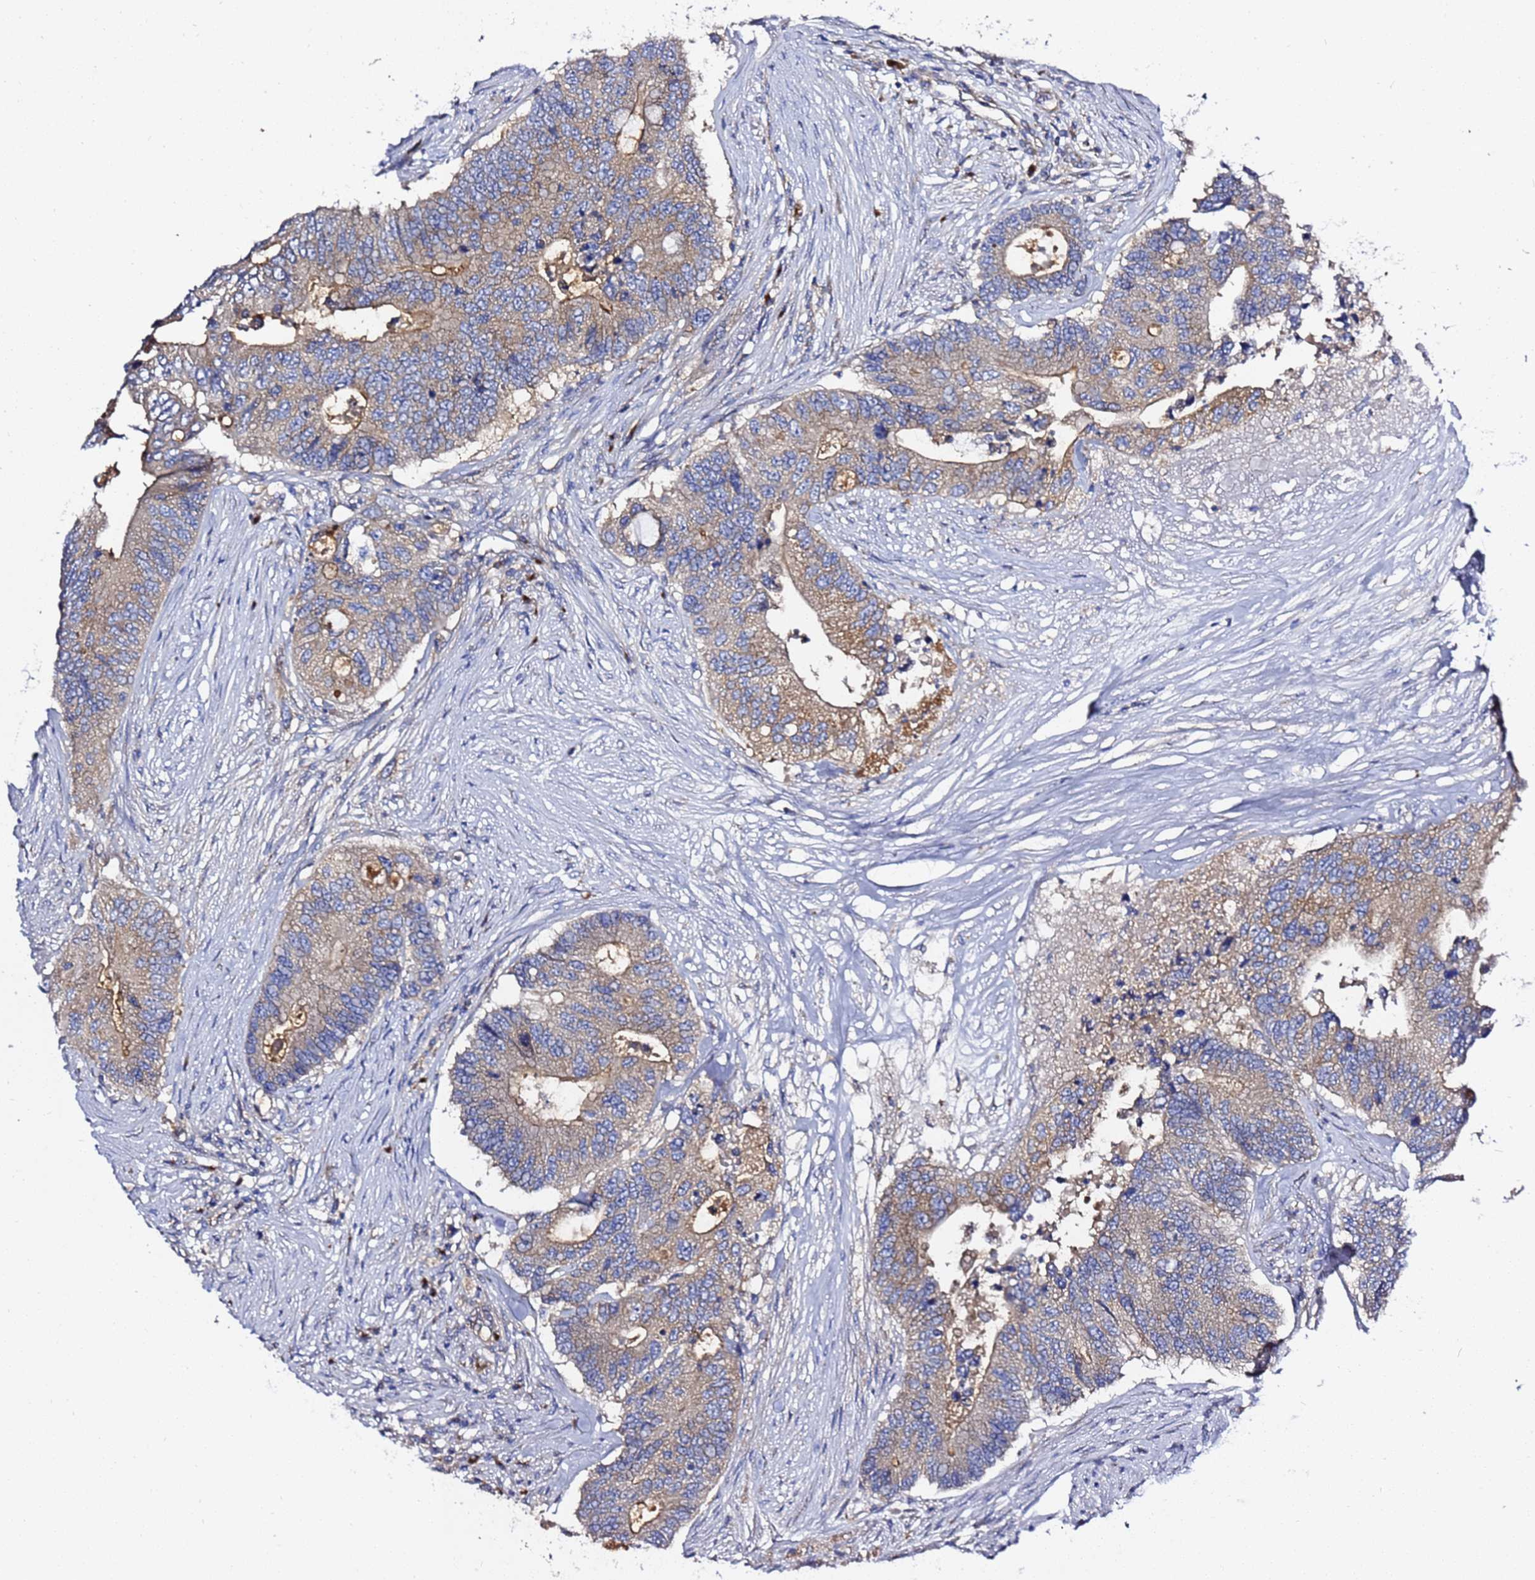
{"staining": {"intensity": "weak", "quantity": "25%-75%", "location": "cytoplasmic/membranous"}, "tissue": "colorectal cancer", "cell_type": "Tumor cells", "image_type": "cancer", "snomed": [{"axis": "morphology", "description": "Adenocarcinoma, NOS"}, {"axis": "topography", "description": "Colon"}], "caption": "Immunohistochemical staining of human adenocarcinoma (colorectal) exhibits weak cytoplasmic/membranous protein expression in about 25%-75% of tumor cells.", "gene": "ANAPC1", "patient": {"sex": "male", "age": 71}}